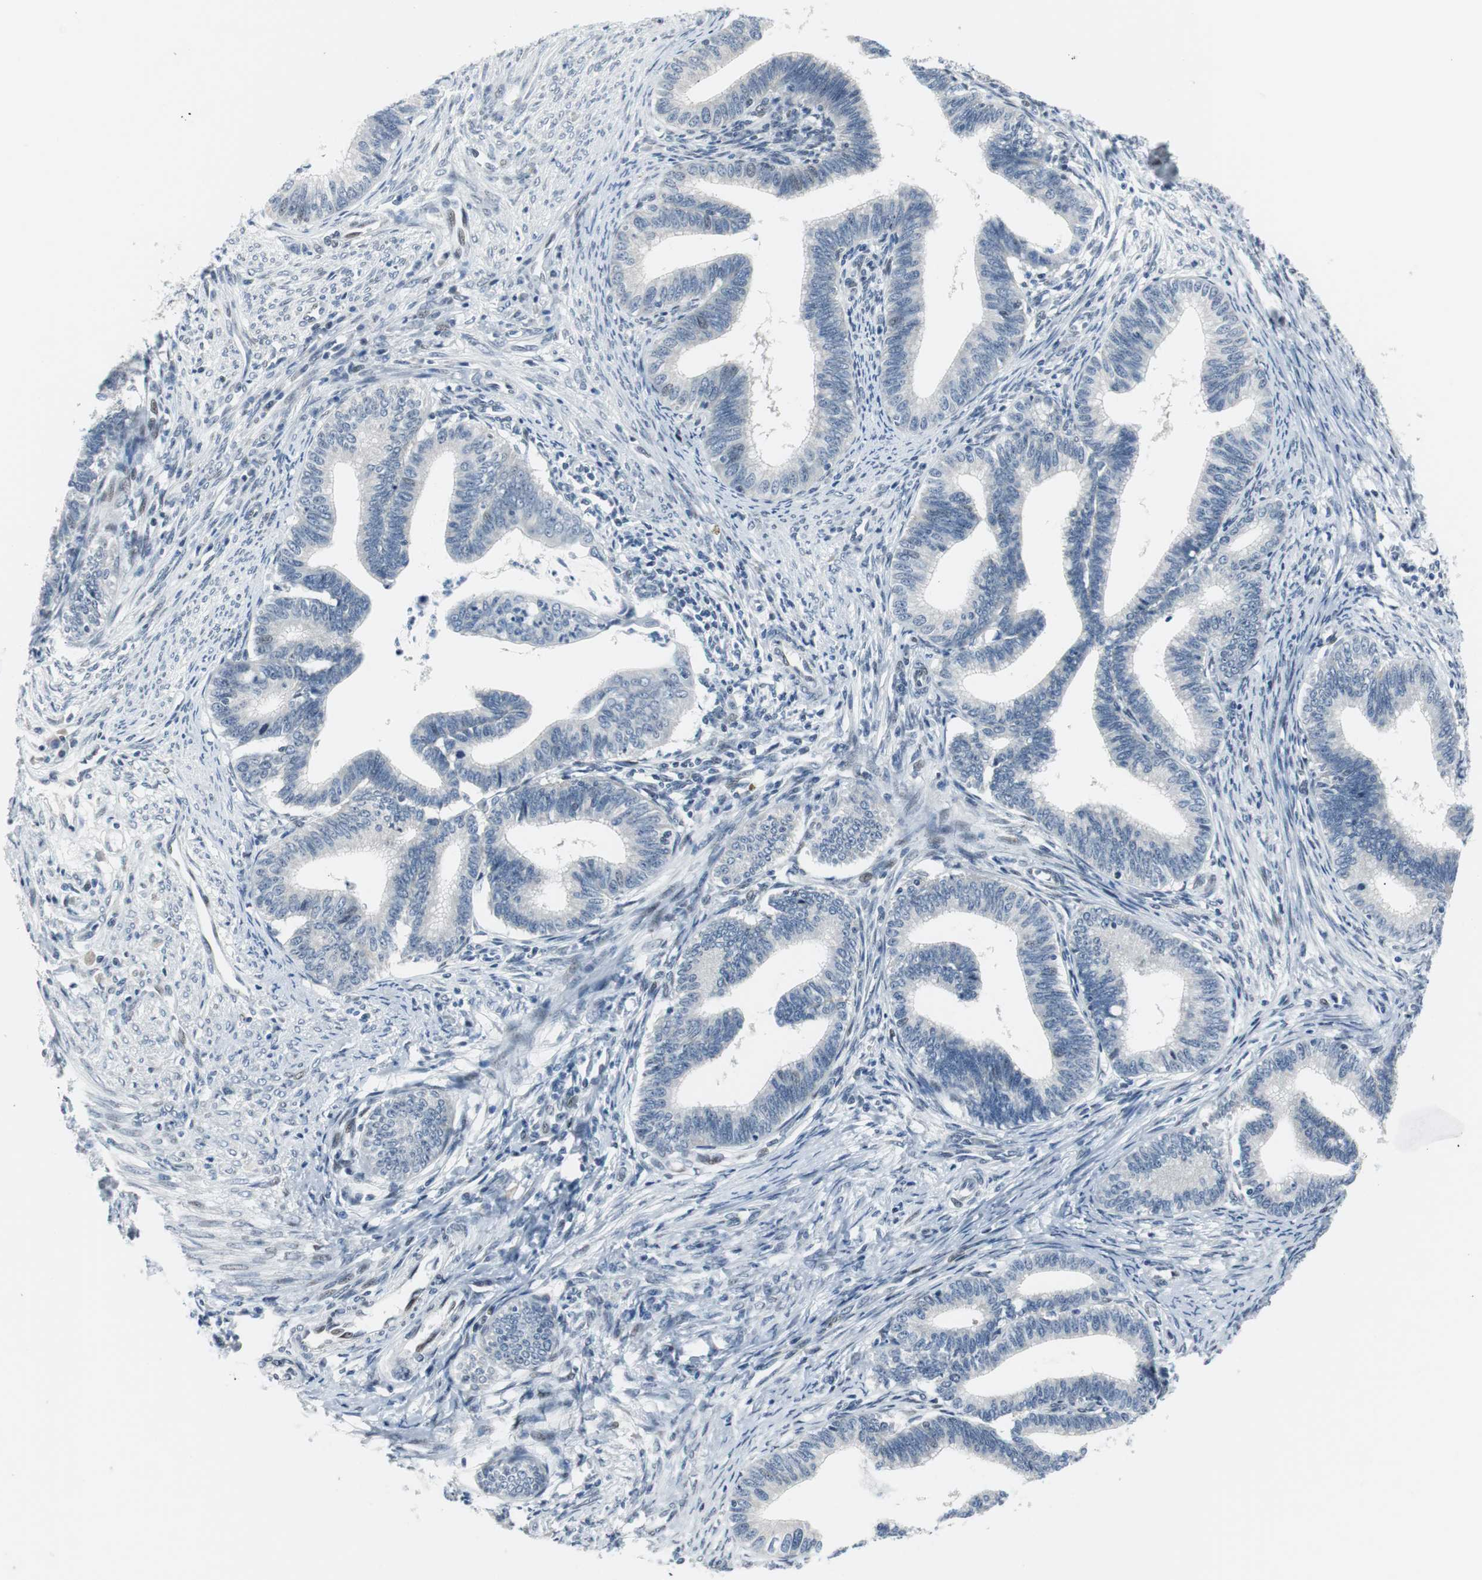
{"staining": {"intensity": "negative", "quantity": "none", "location": "none"}, "tissue": "cervical cancer", "cell_type": "Tumor cells", "image_type": "cancer", "snomed": [{"axis": "morphology", "description": "Adenocarcinoma, NOS"}, {"axis": "topography", "description": "Cervix"}], "caption": "IHC histopathology image of cervical cancer (adenocarcinoma) stained for a protein (brown), which displays no expression in tumor cells.", "gene": "MTA1", "patient": {"sex": "female", "age": 36}}